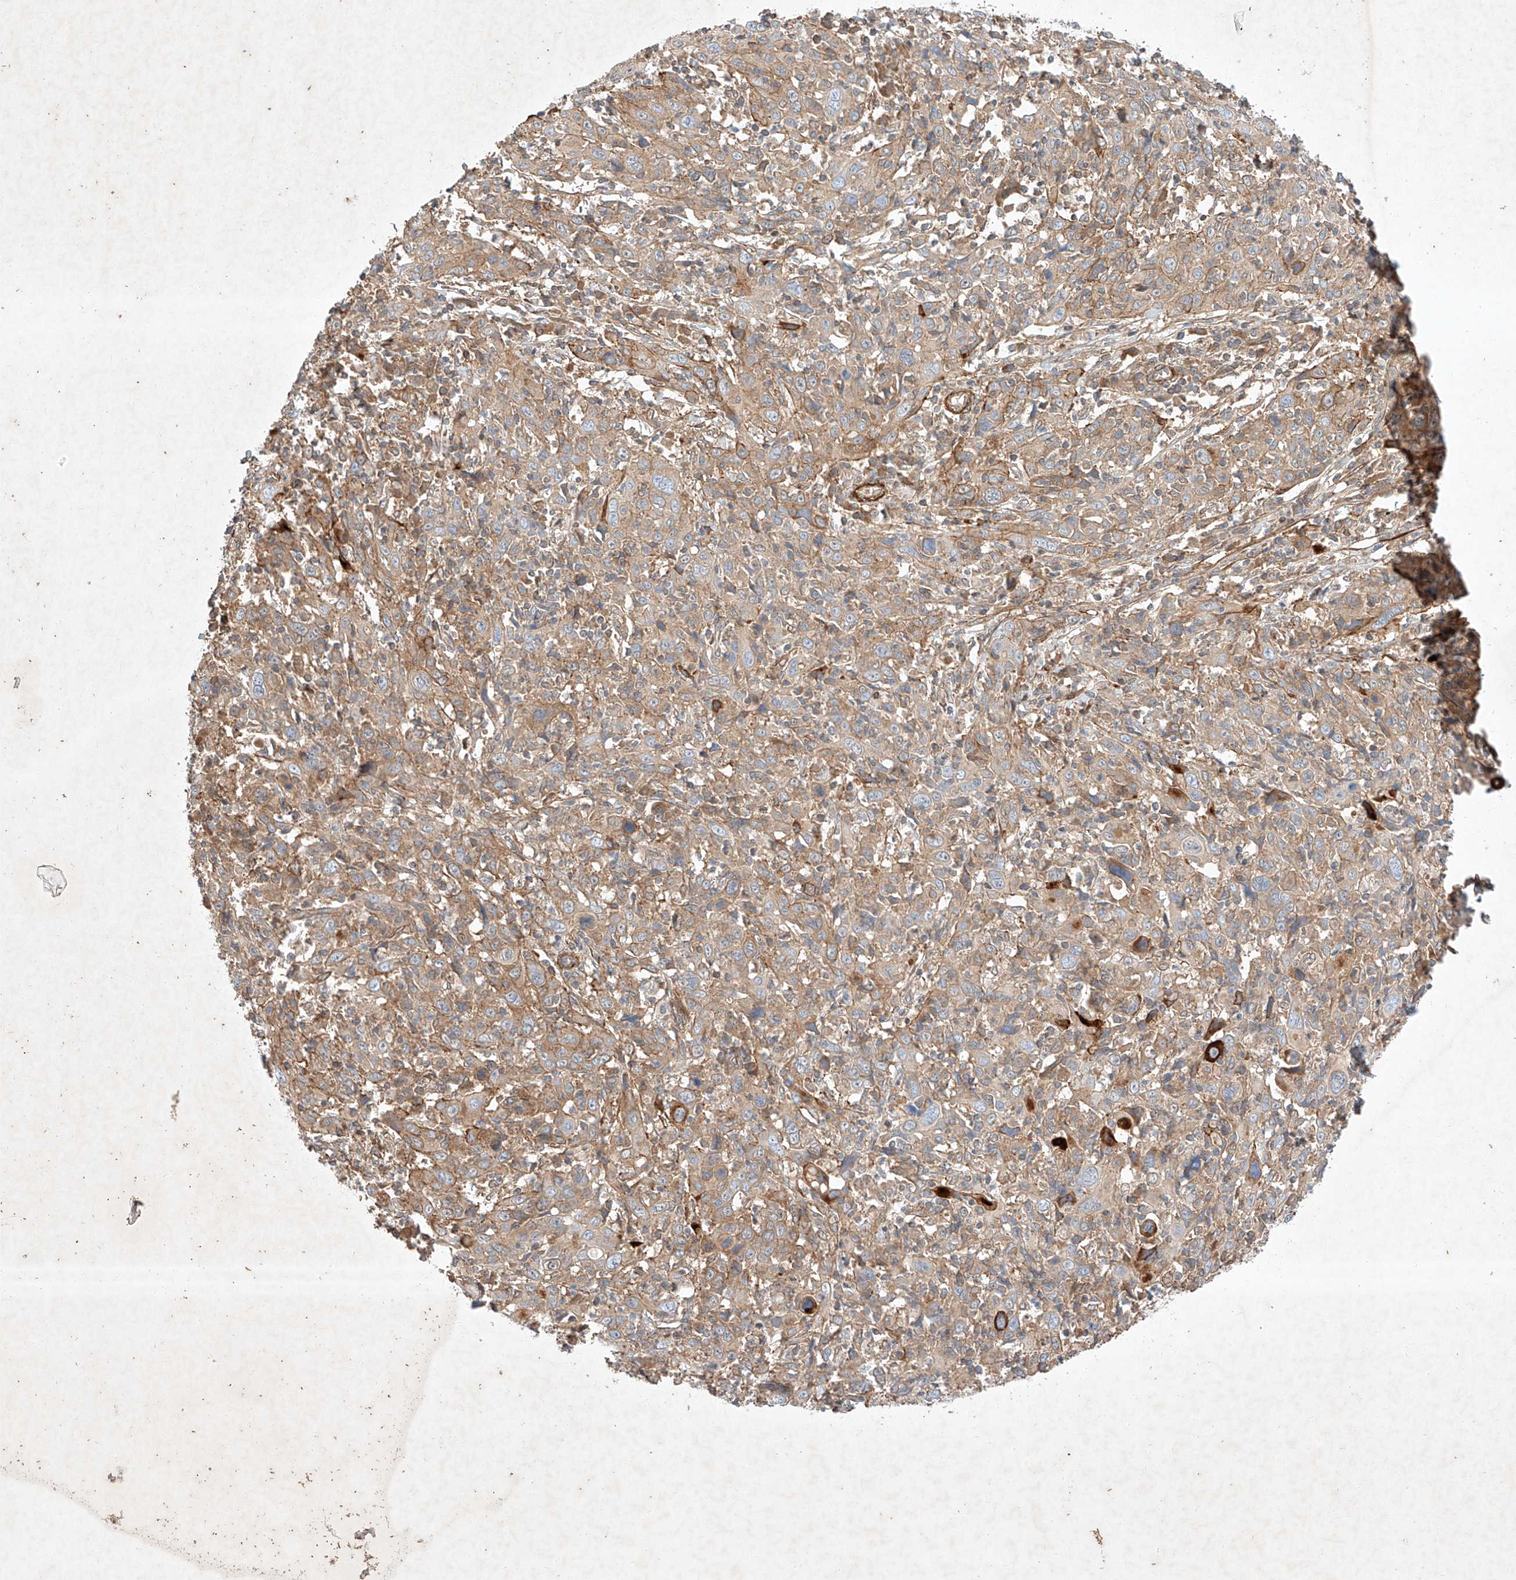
{"staining": {"intensity": "weak", "quantity": "25%-75%", "location": "cytoplasmic/membranous"}, "tissue": "cervical cancer", "cell_type": "Tumor cells", "image_type": "cancer", "snomed": [{"axis": "morphology", "description": "Squamous cell carcinoma, NOS"}, {"axis": "topography", "description": "Cervix"}], "caption": "The photomicrograph displays a brown stain indicating the presence of a protein in the cytoplasmic/membranous of tumor cells in cervical cancer (squamous cell carcinoma).", "gene": "ARHGAP33", "patient": {"sex": "female", "age": 46}}